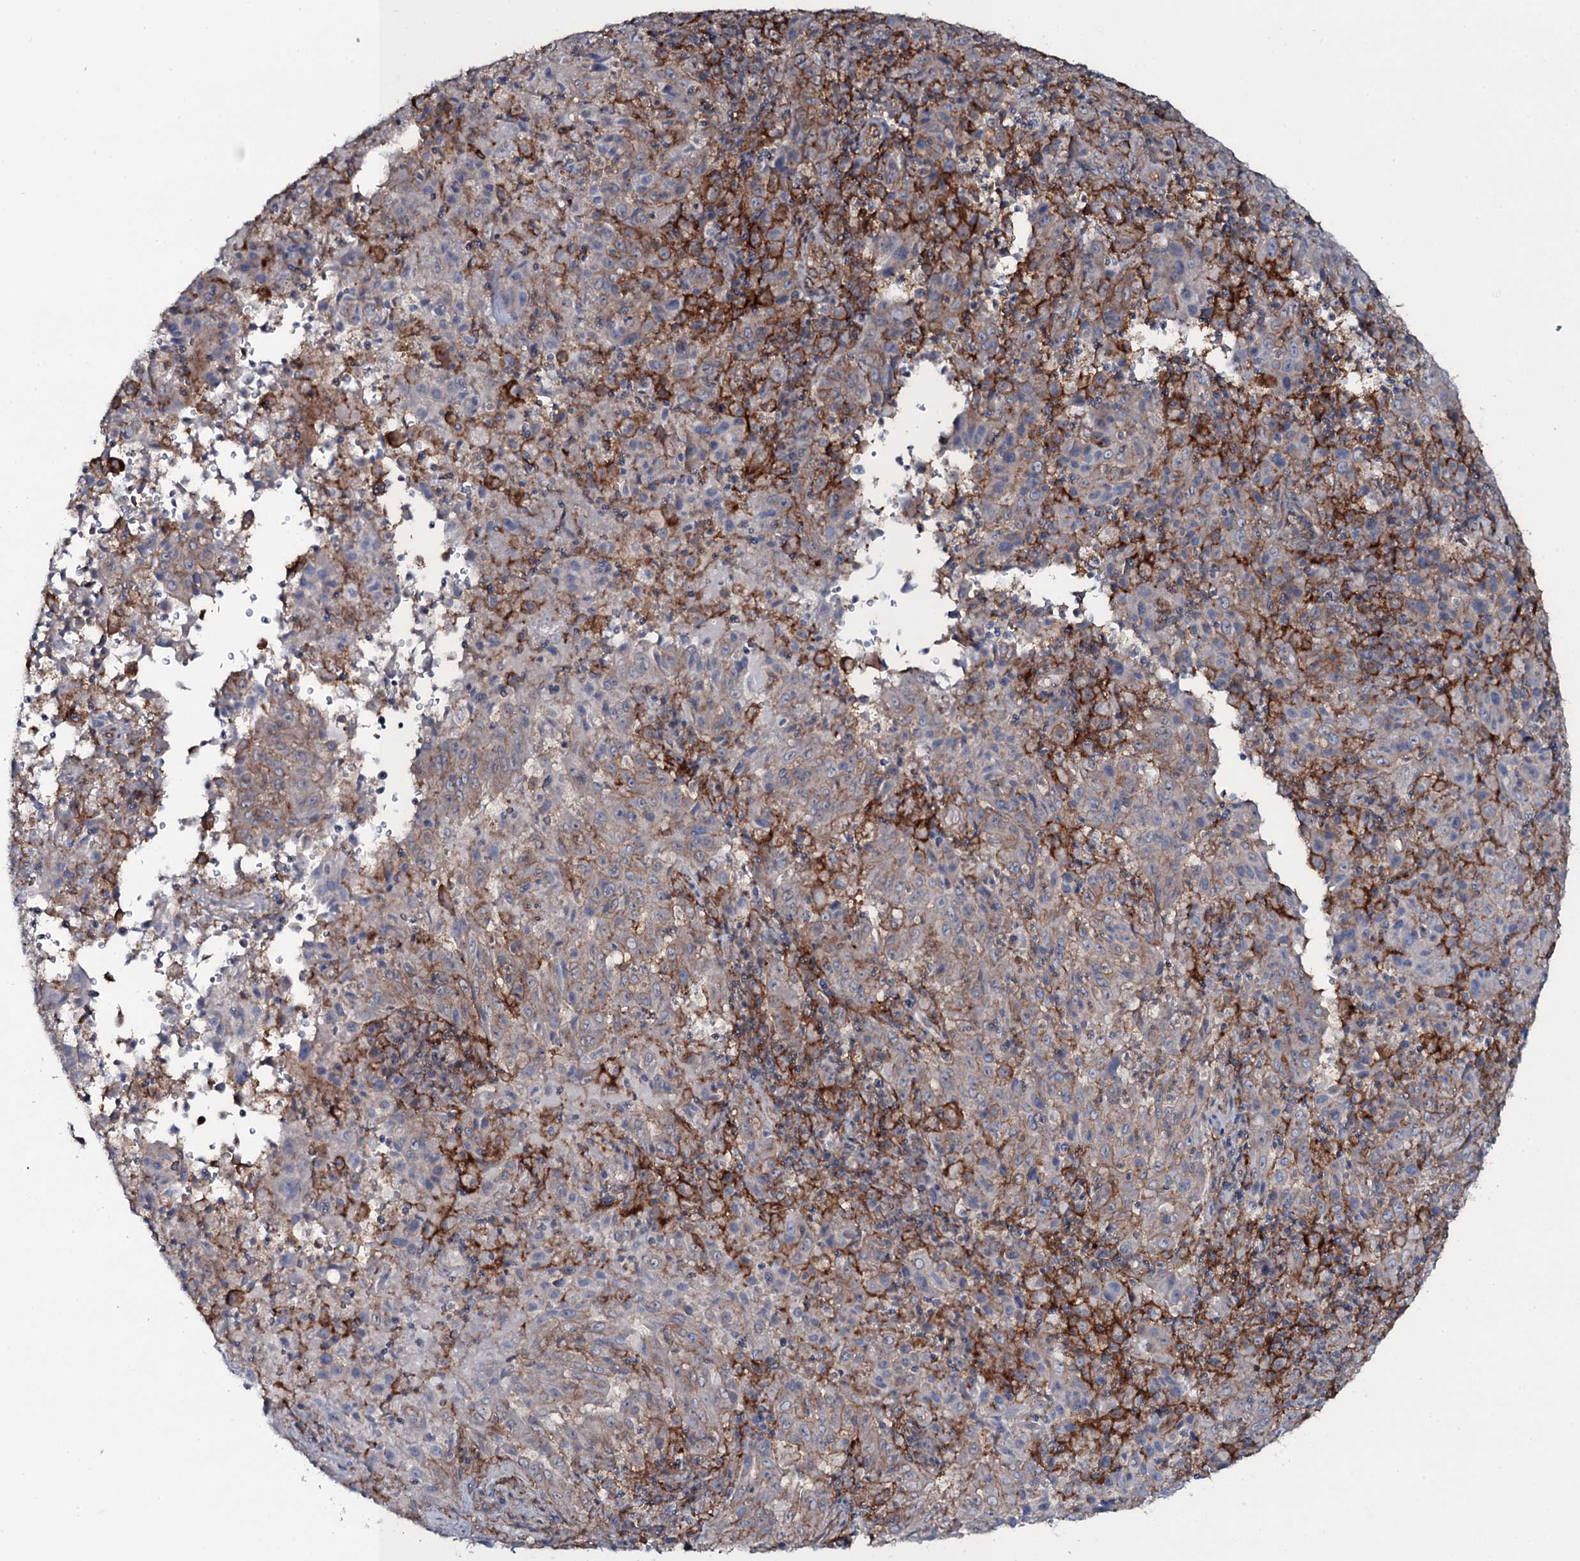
{"staining": {"intensity": "negative", "quantity": "none", "location": "none"}, "tissue": "pancreatic cancer", "cell_type": "Tumor cells", "image_type": "cancer", "snomed": [{"axis": "morphology", "description": "Adenocarcinoma, NOS"}, {"axis": "topography", "description": "Pancreas"}], "caption": "Pancreatic cancer was stained to show a protein in brown. There is no significant positivity in tumor cells. Brightfield microscopy of IHC stained with DAB (brown) and hematoxylin (blue), captured at high magnification.", "gene": "SNAP23", "patient": {"sex": "male", "age": 63}}